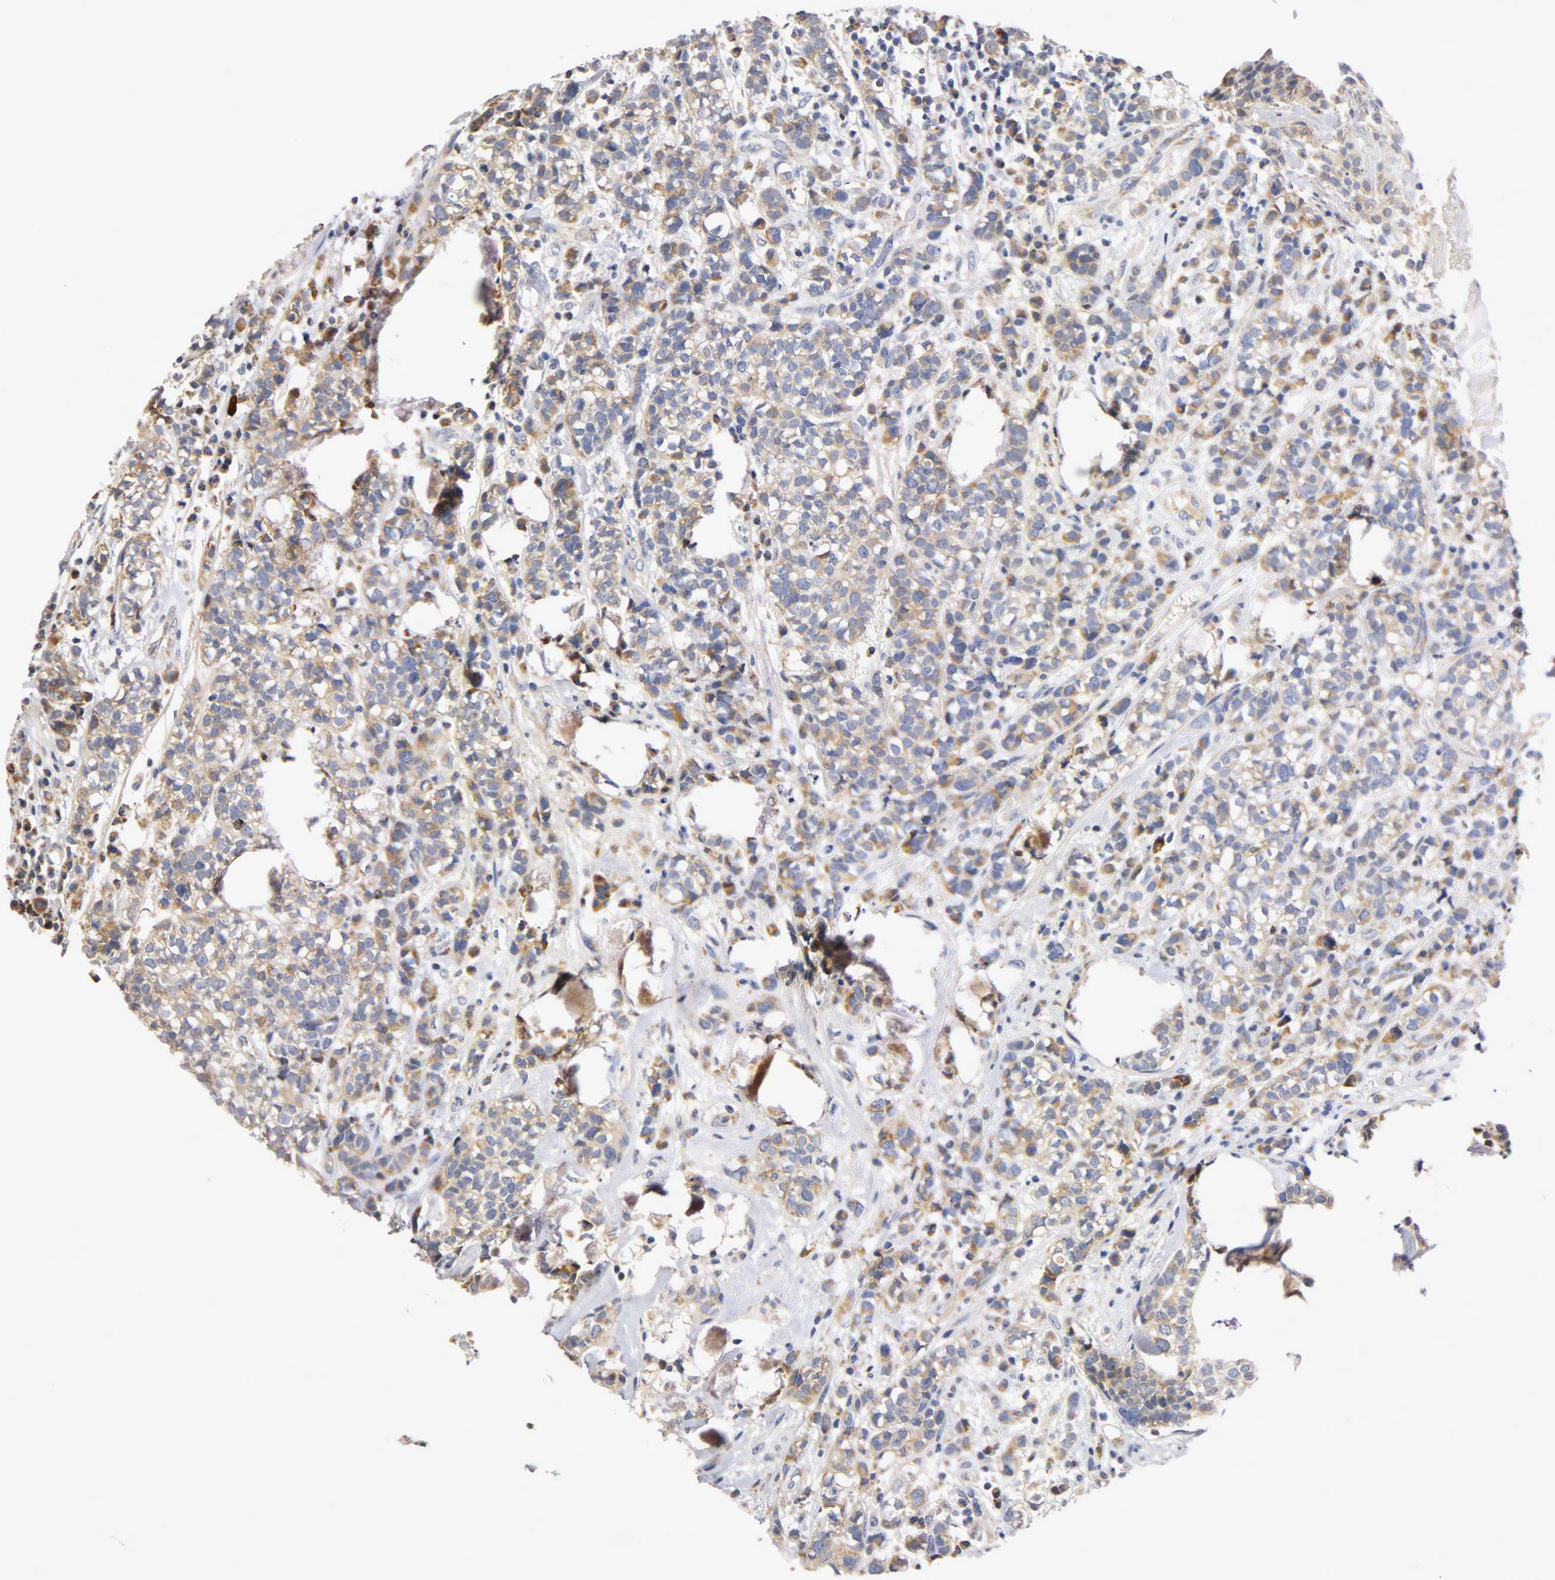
{"staining": {"intensity": "weak", "quantity": ">75%", "location": "cytoplasmic/membranous"}, "tissue": "head and neck cancer", "cell_type": "Tumor cells", "image_type": "cancer", "snomed": [{"axis": "morphology", "description": "Adenocarcinoma, NOS"}, {"axis": "topography", "description": "Salivary gland"}, {"axis": "topography", "description": "Head-Neck"}], "caption": "This micrograph shows immunohistochemistry (IHC) staining of human adenocarcinoma (head and neck), with low weak cytoplasmic/membranous expression in about >75% of tumor cells.", "gene": "PCSK6", "patient": {"sex": "female", "age": 65}}